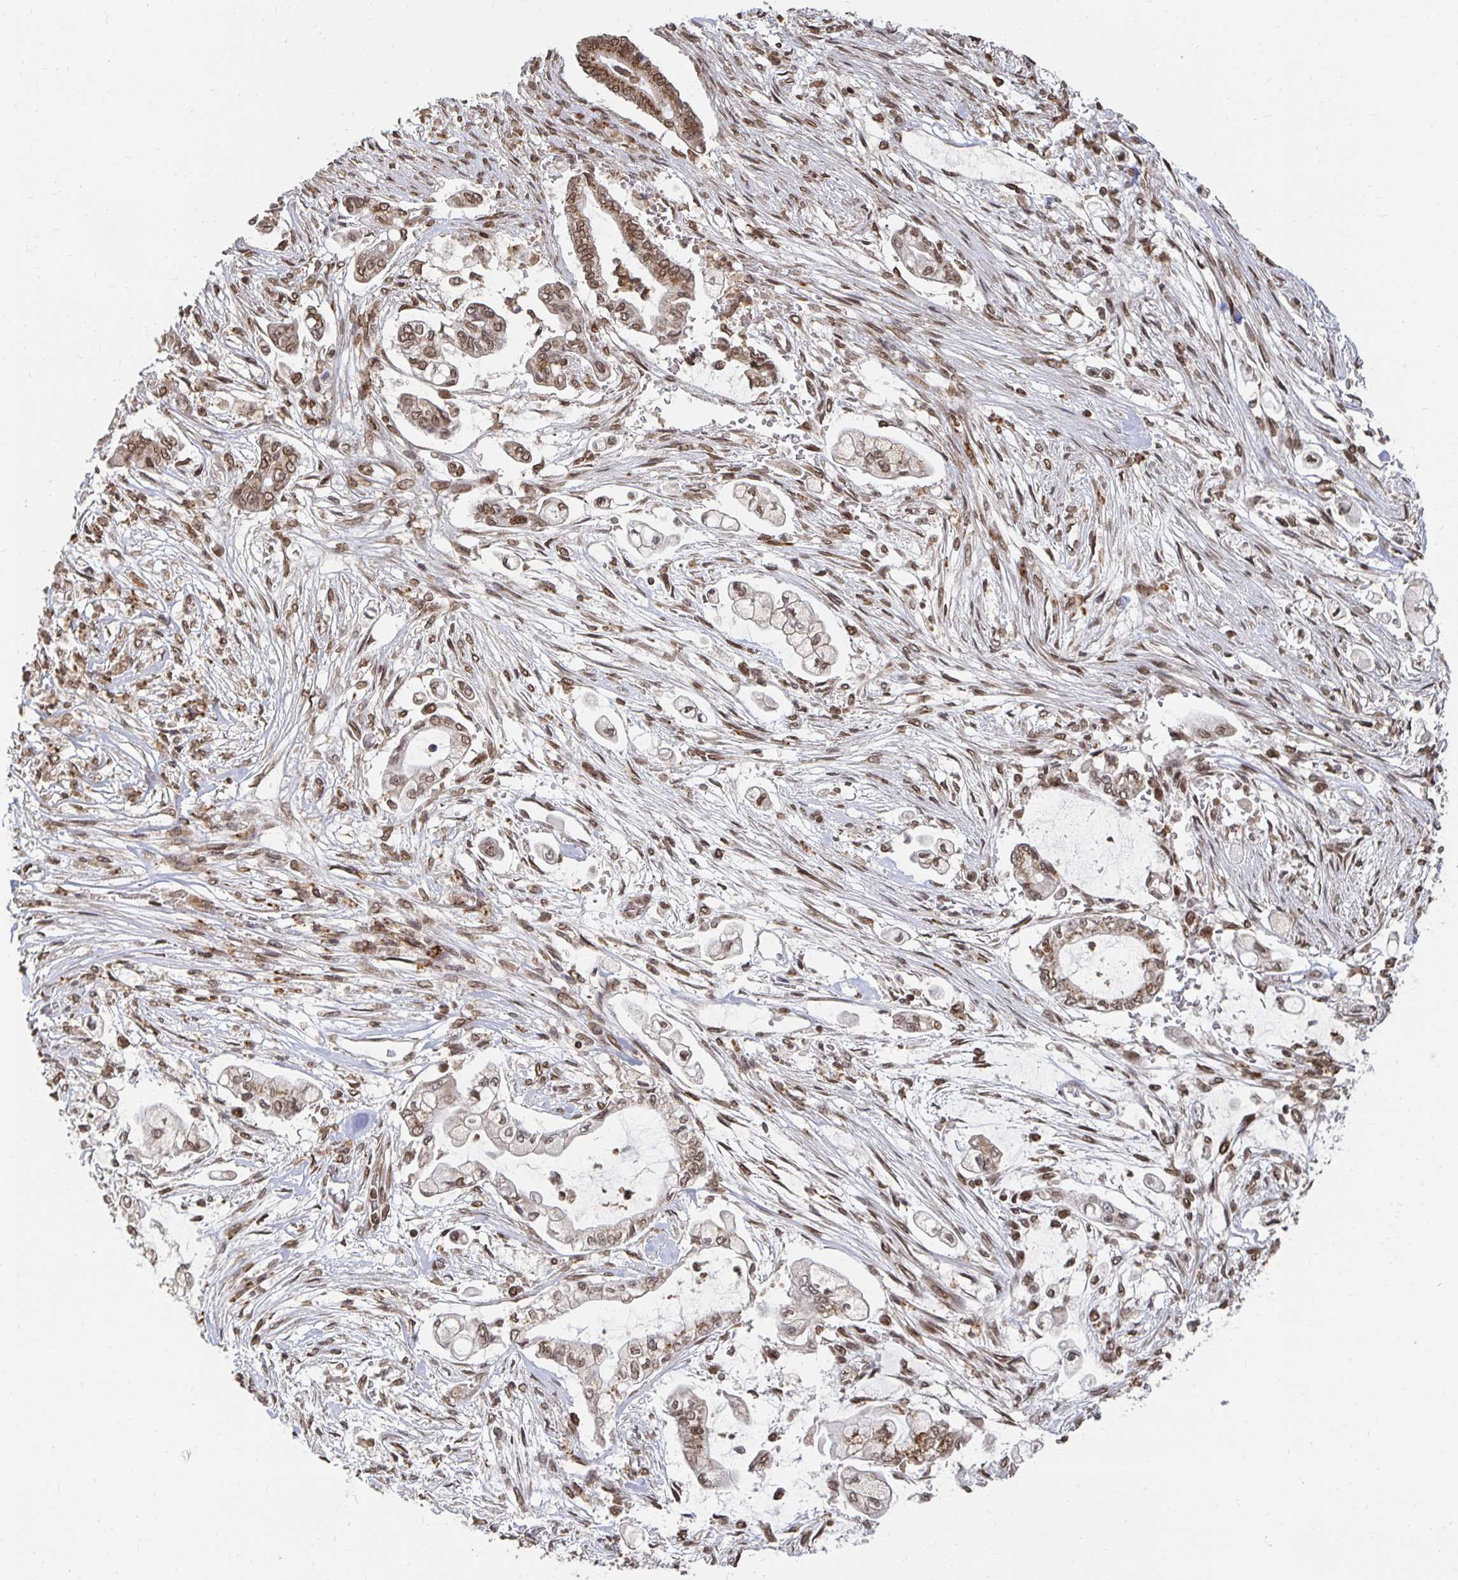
{"staining": {"intensity": "moderate", "quantity": ">75%", "location": "nuclear"}, "tissue": "pancreatic cancer", "cell_type": "Tumor cells", "image_type": "cancer", "snomed": [{"axis": "morphology", "description": "Adenocarcinoma, NOS"}, {"axis": "topography", "description": "Pancreas"}], "caption": "Immunohistochemistry (IHC) histopathology image of neoplastic tissue: human pancreatic adenocarcinoma stained using immunohistochemistry (IHC) demonstrates medium levels of moderate protein expression localized specifically in the nuclear of tumor cells, appearing as a nuclear brown color.", "gene": "GTF3C6", "patient": {"sex": "female", "age": 69}}